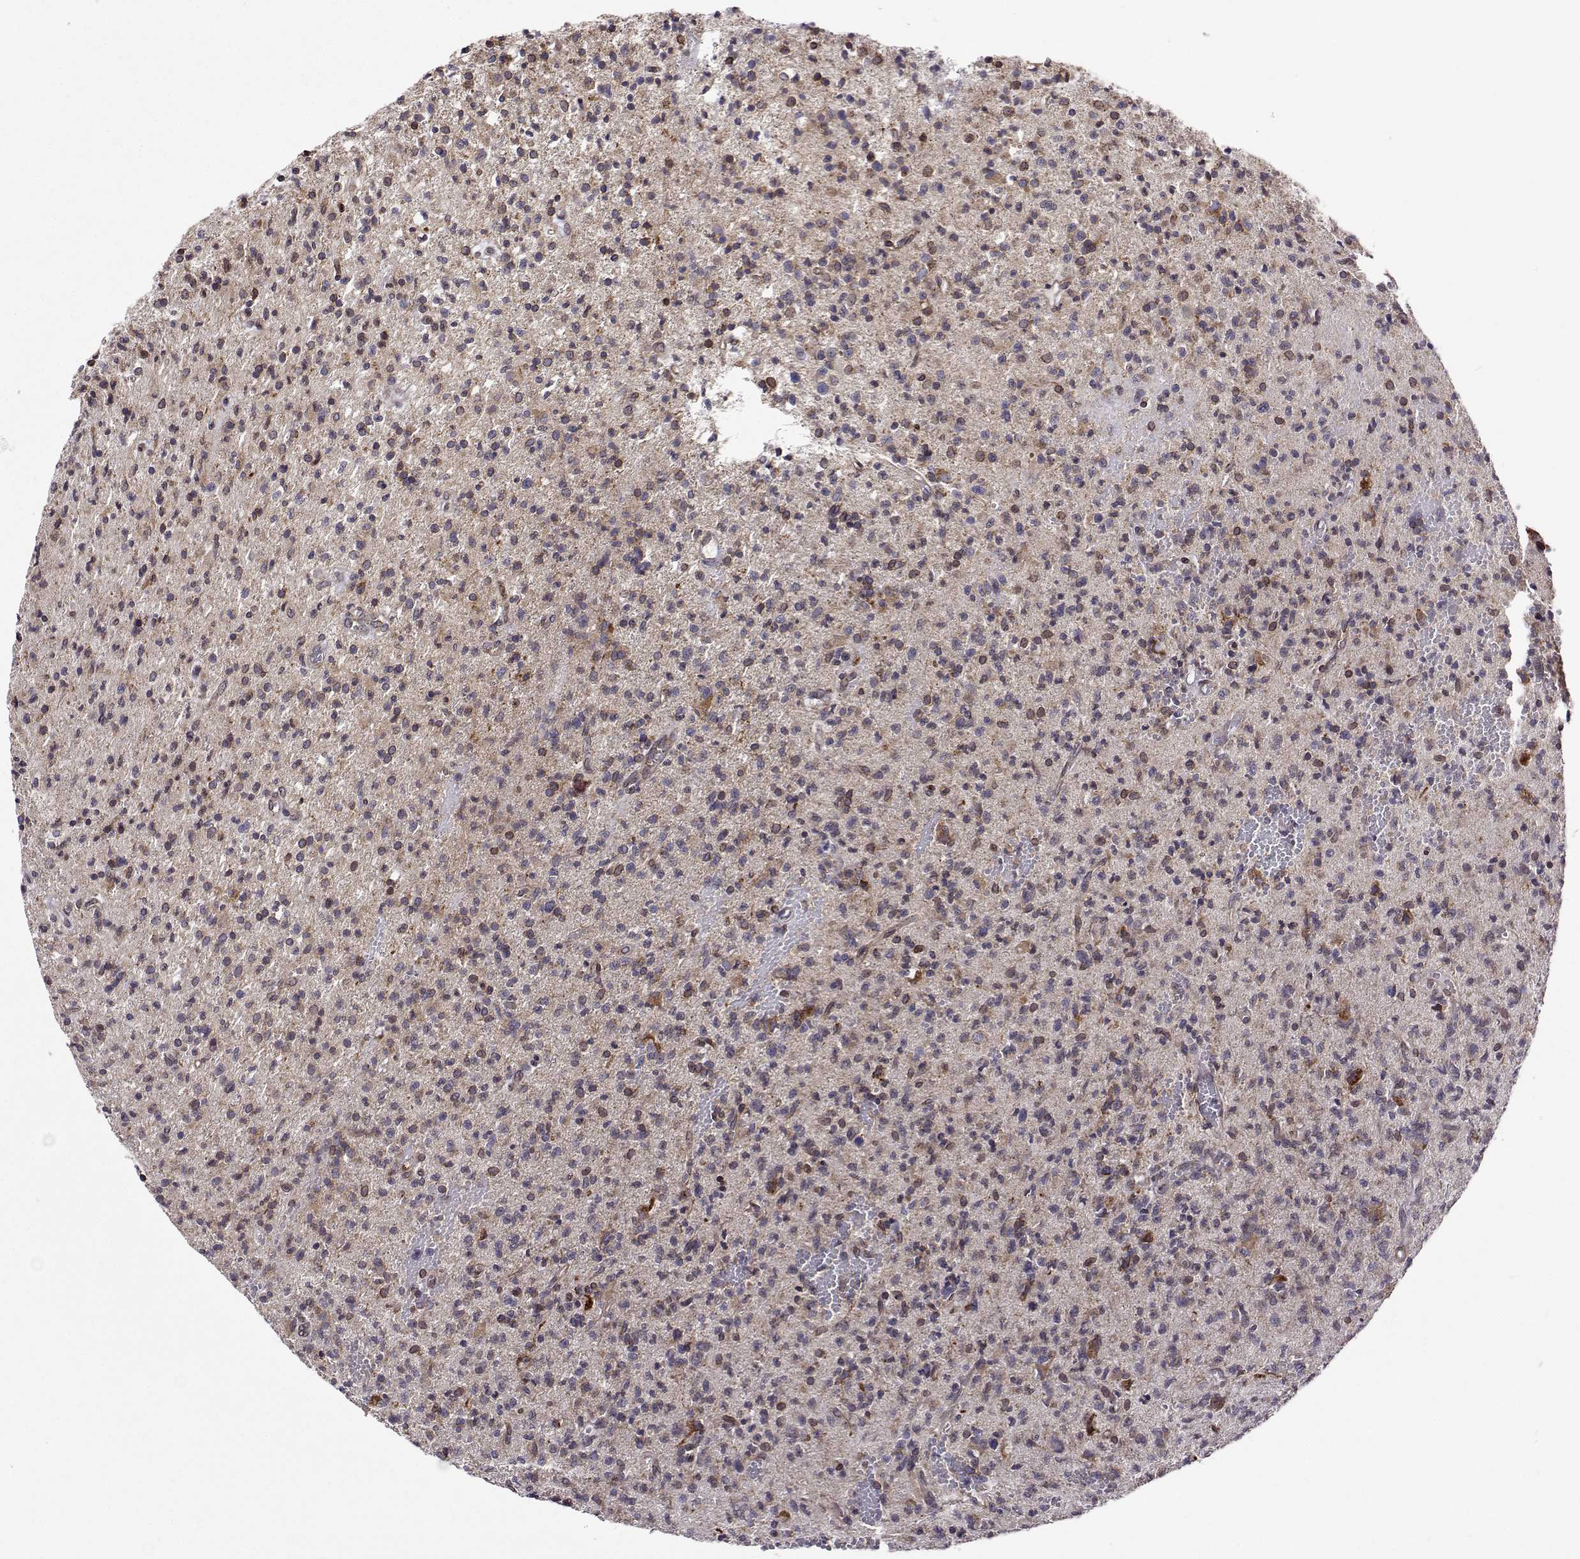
{"staining": {"intensity": "negative", "quantity": "none", "location": "none"}, "tissue": "glioma", "cell_type": "Tumor cells", "image_type": "cancer", "snomed": [{"axis": "morphology", "description": "Glioma, malignant, Low grade"}, {"axis": "topography", "description": "Brain"}], "caption": "Immunohistochemical staining of malignant glioma (low-grade) reveals no significant expression in tumor cells.", "gene": "PGRMC2", "patient": {"sex": "male", "age": 64}}